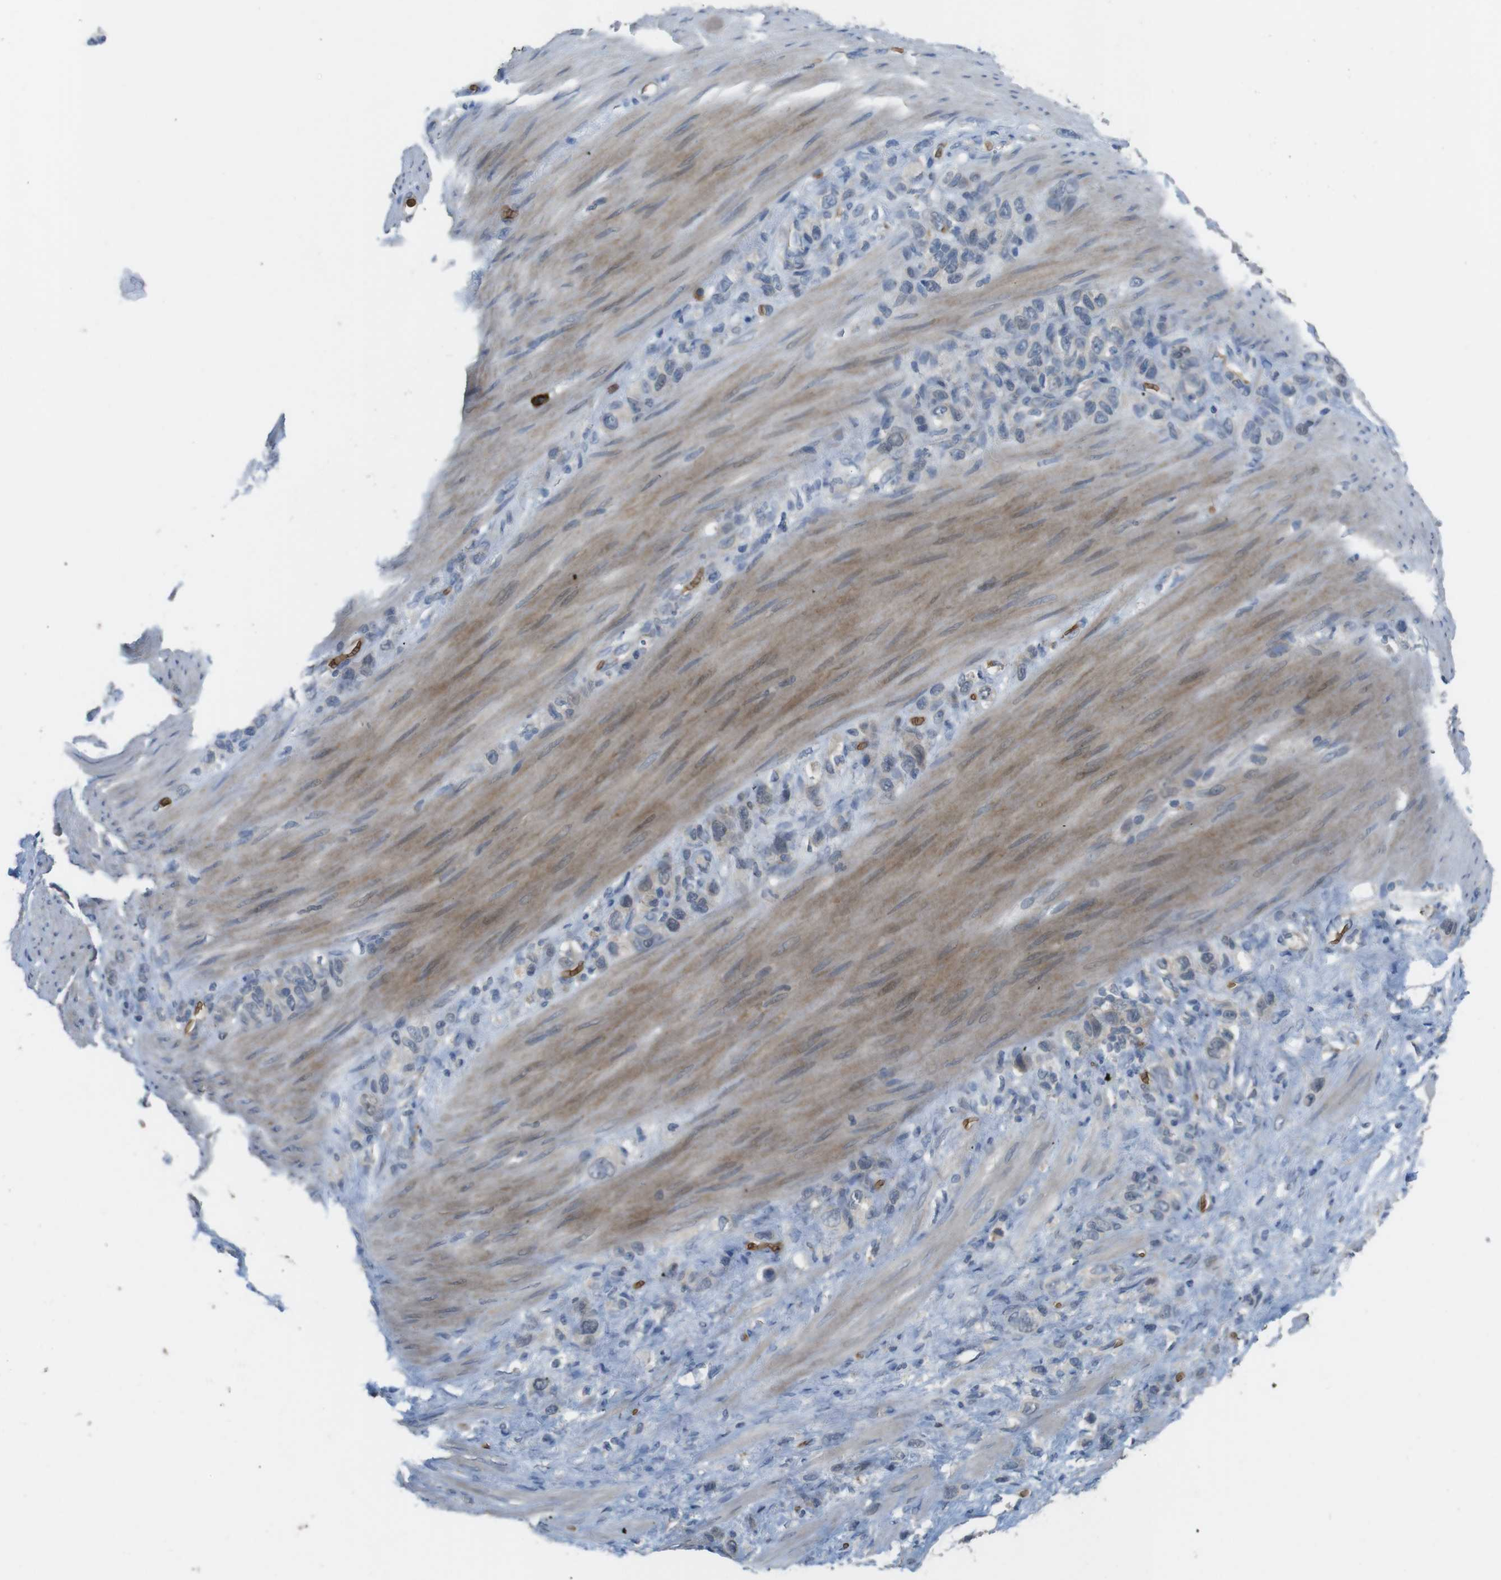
{"staining": {"intensity": "negative", "quantity": "none", "location": "none"}, "tissue": "stomach cancer", "cell_type": "Tumor cells", "image_type": "cancer", "snomed": [{"axis": "morphology", "description": "Adenocarcinoma, NOS"}, {"axis": "morphology", "description": "Adenocarcinoma, High grade"}, {"axis": "topography", "description": "Stomach, upper"}, {"axis": "topography", "description": "Stomach, lower"}], "caption": "An immunohistochemistry photomicrograph of stomach cancer is shown. There is no staining in tumor cells of stomach cancer.", "gene": "GYPA", "patient": {"sex": "female", "age": 65}}